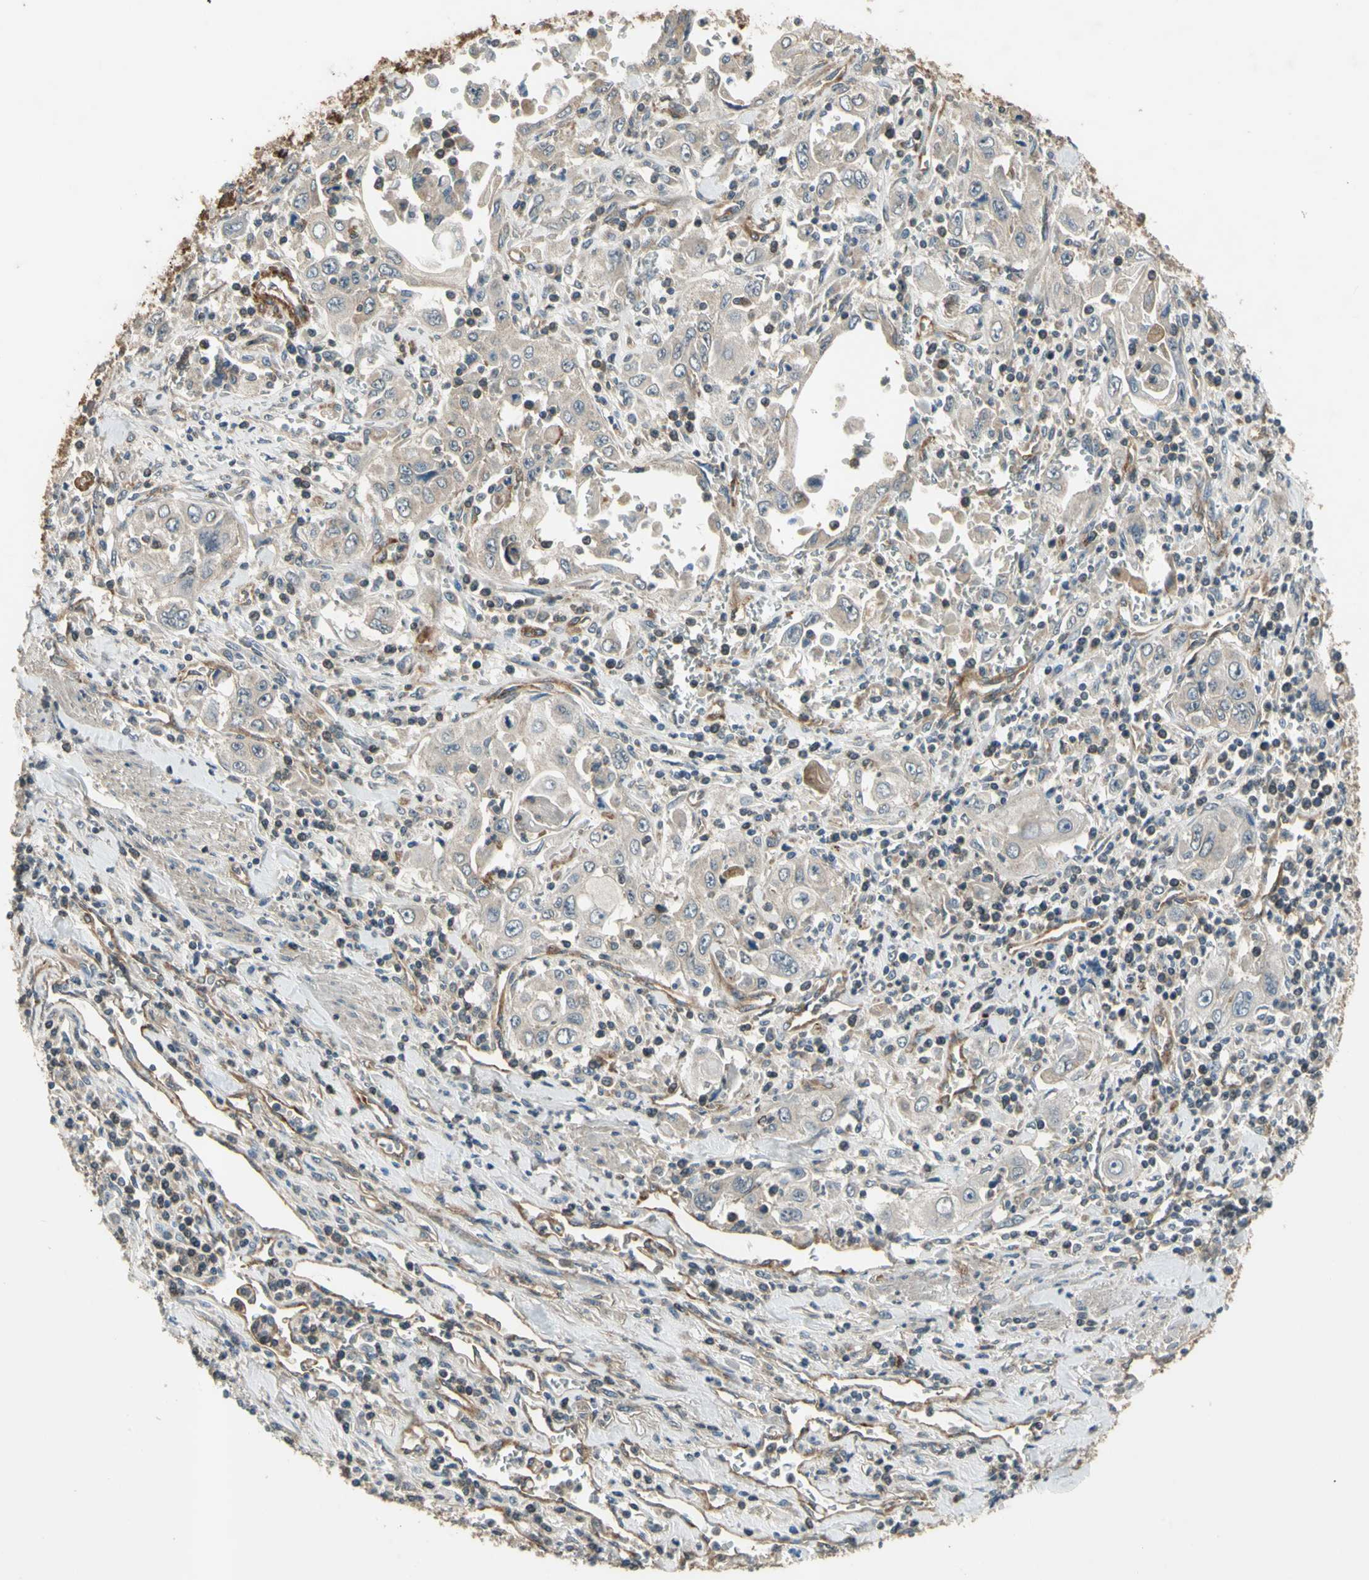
{"staining": {"intensity": "negative", "quantity": "none", "location": "none"}, "tissue": "pancreatic cancer", "cell_type": "Tumor cells", "image_type": "cancer", "snomed": [{"axis": "morphology", "description": "Adenocarcinoma, NOS"}, {"axis": "topography", "description": "Pancreas"}], "caption": "This micrograph is of pancreatic adenocarcinoma stained with immunohistochemistry (IHC) to label a protein in brown with the nuclei are counter-stained blue. There is no expression in tumor cells.", "gene": "EFNB2", "patient": {"sex": "male", "age": 70}}